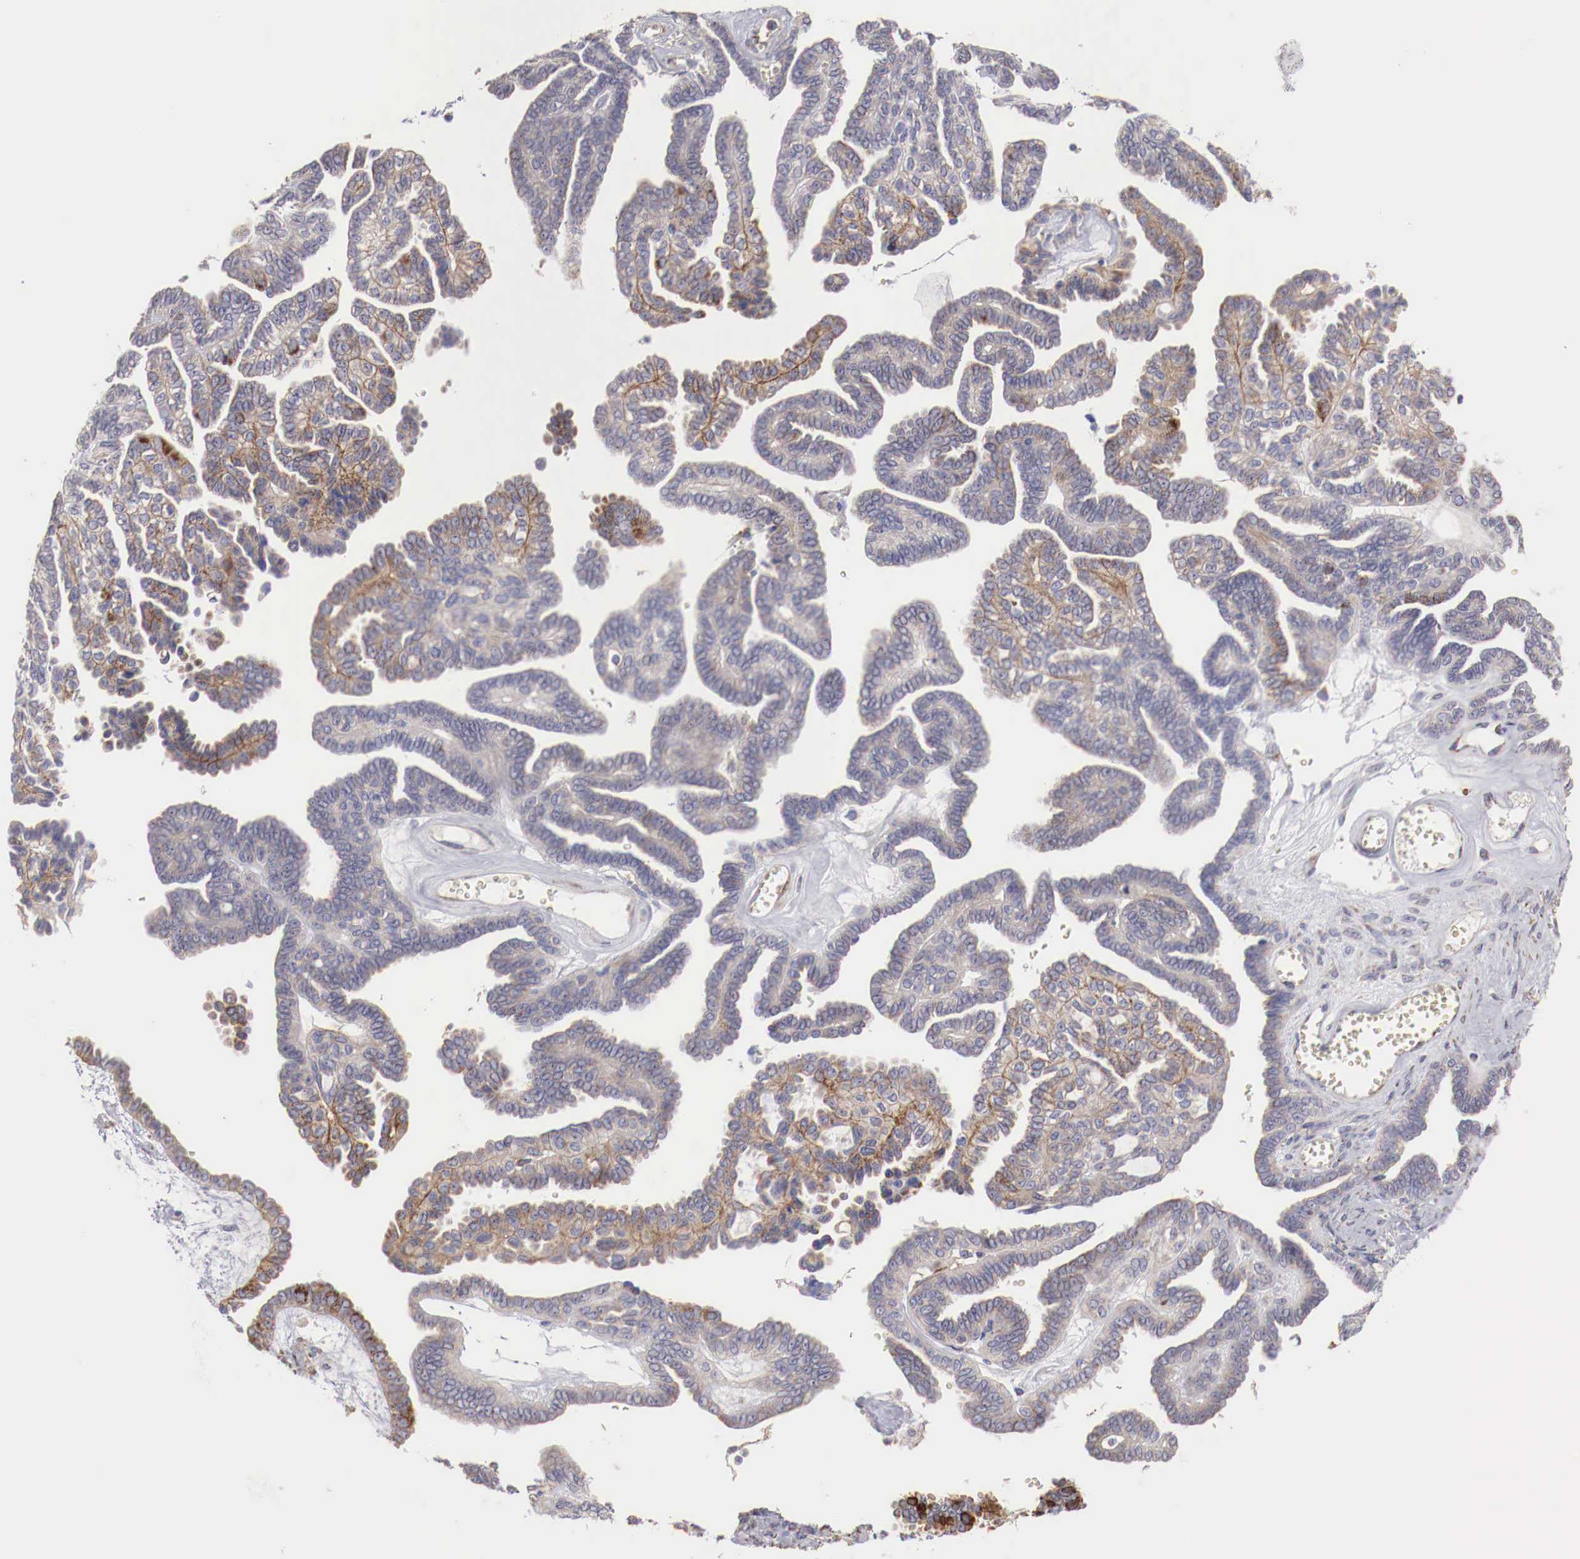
{"staining": {"intensity": "moderate", "quantity": ">75%", "location": "cytoplasmic/membranous"}, "tissue": "ovarian cancer", "cell_type": "Tumor cells", "image_type": "cancer", "snomed": [{"axis": "morphology", "description": "Cystadenocarcinoma, serous, NOS"}, {"axis": "topography", "description": "Ovary"}], "caption": "A high-resolution photomicrograph shows immunohistochemistry staining of ovarian serous cystadenocarcinoma, which exhibits moderate cytoplasmic/membranous expression in approximately >75% of tumor cells. The staining is performed using DAB (3,3'-diaminobenzidine) brown chromogen to label protein expression. The nuclei are counter-stained blue using hematoxylin.", "gene": "XPNPEP3", "patient": {"sex": "female", "age": 71}}